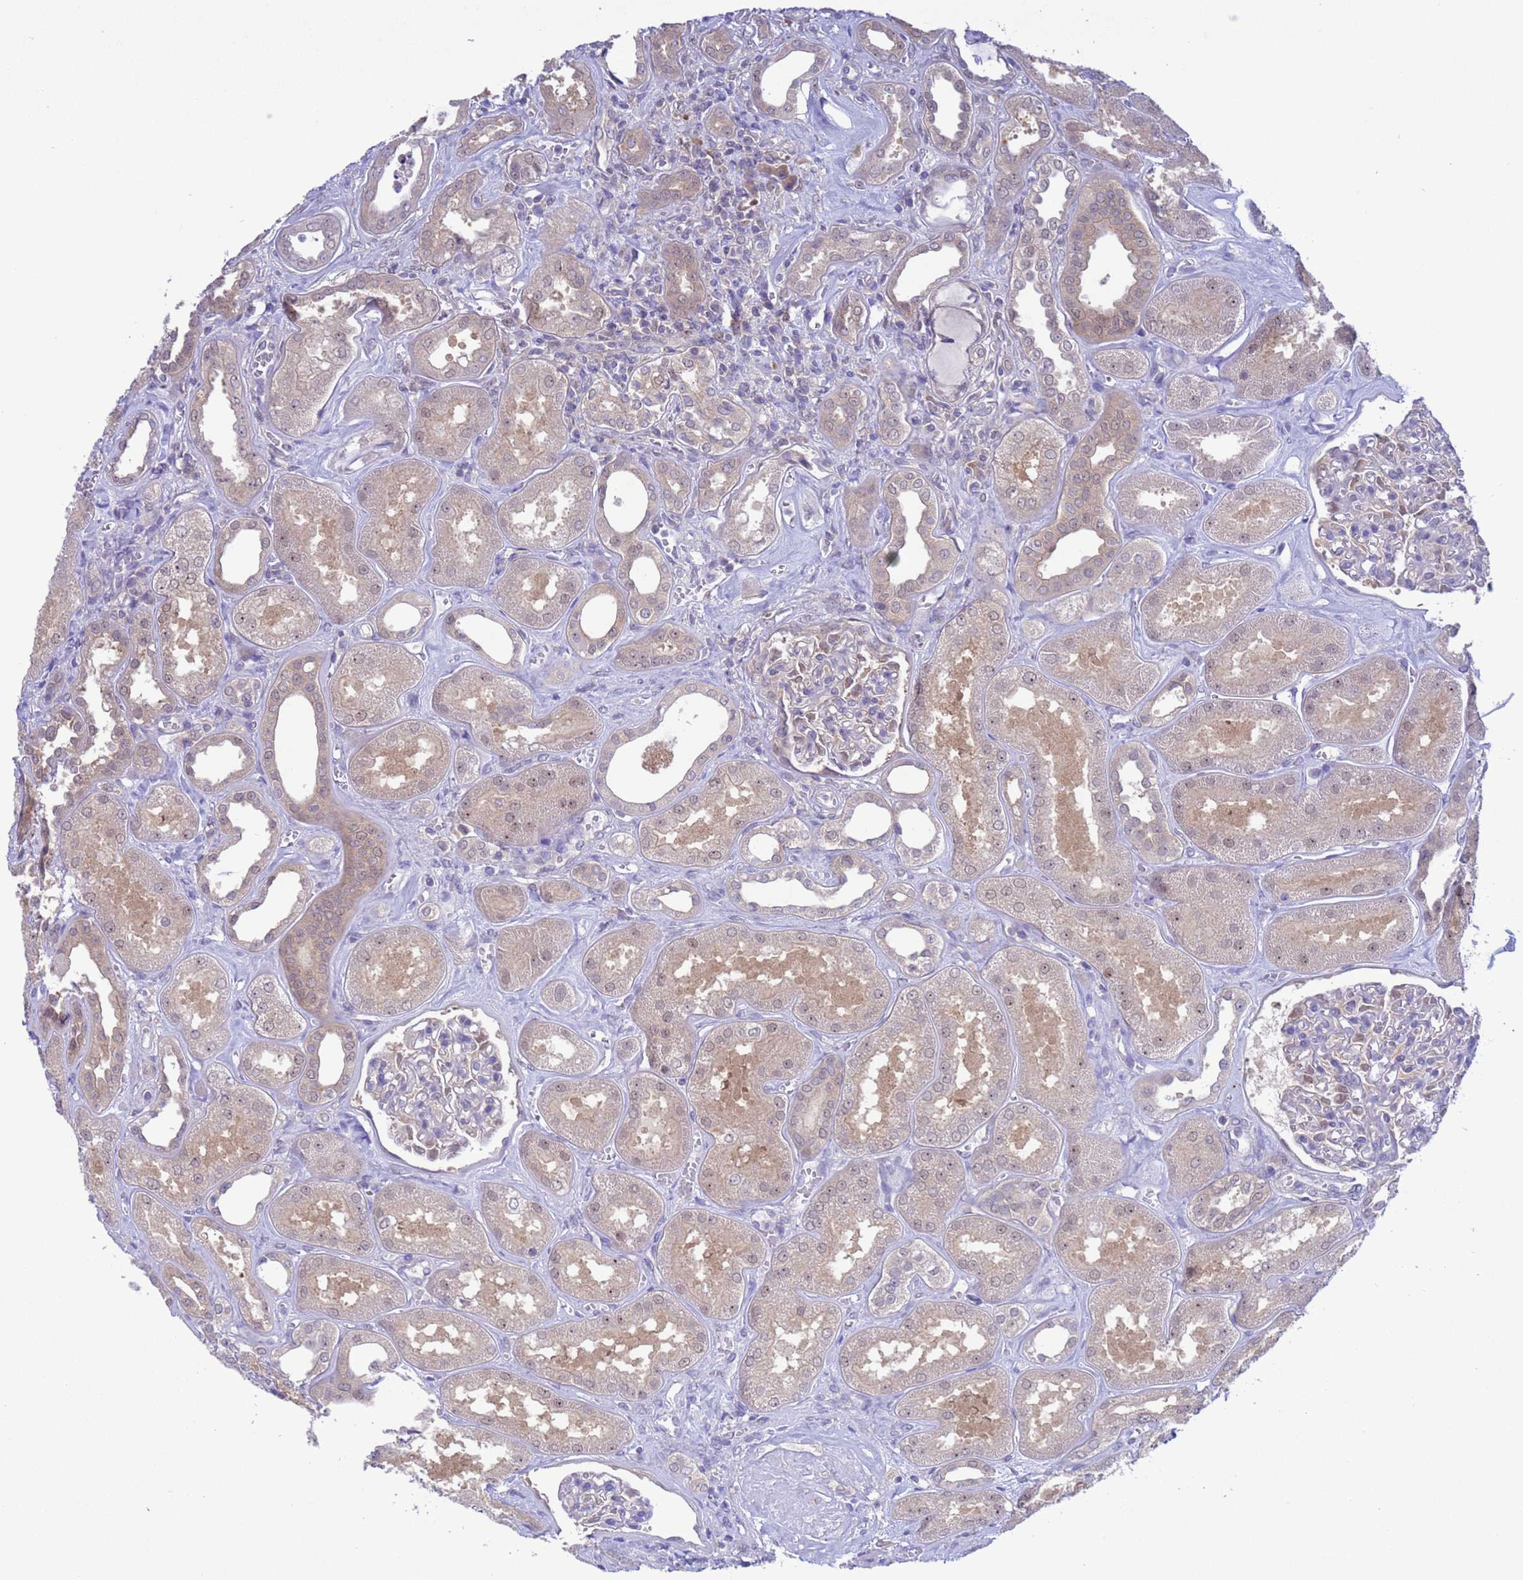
{"staining": {"intensity": "weak", "quantity": "<25%", "location": "cytoplasmic/membranous,nuclear"}, "tissue": "kidney", "cell_type": "Cells in glomeruli", "image_type": "normal", "snomed": [{"axis": "morphology", "description": "Normal tissue, NOS"}, {"axis": "morphology", "description": "Adenocarcinoma, NOS"}, {"axis": "topography", "description": "Kidney"}], "caption": "Photomicrograph shows no significant protein staining in cells in glomeruli of benign kidney. The staining is performed using DAB brown chromogen with nuclei counter-stained in using hematoxylin.", "gene": "ZNF461", "patient": {"sex": "female", "age": 68}}